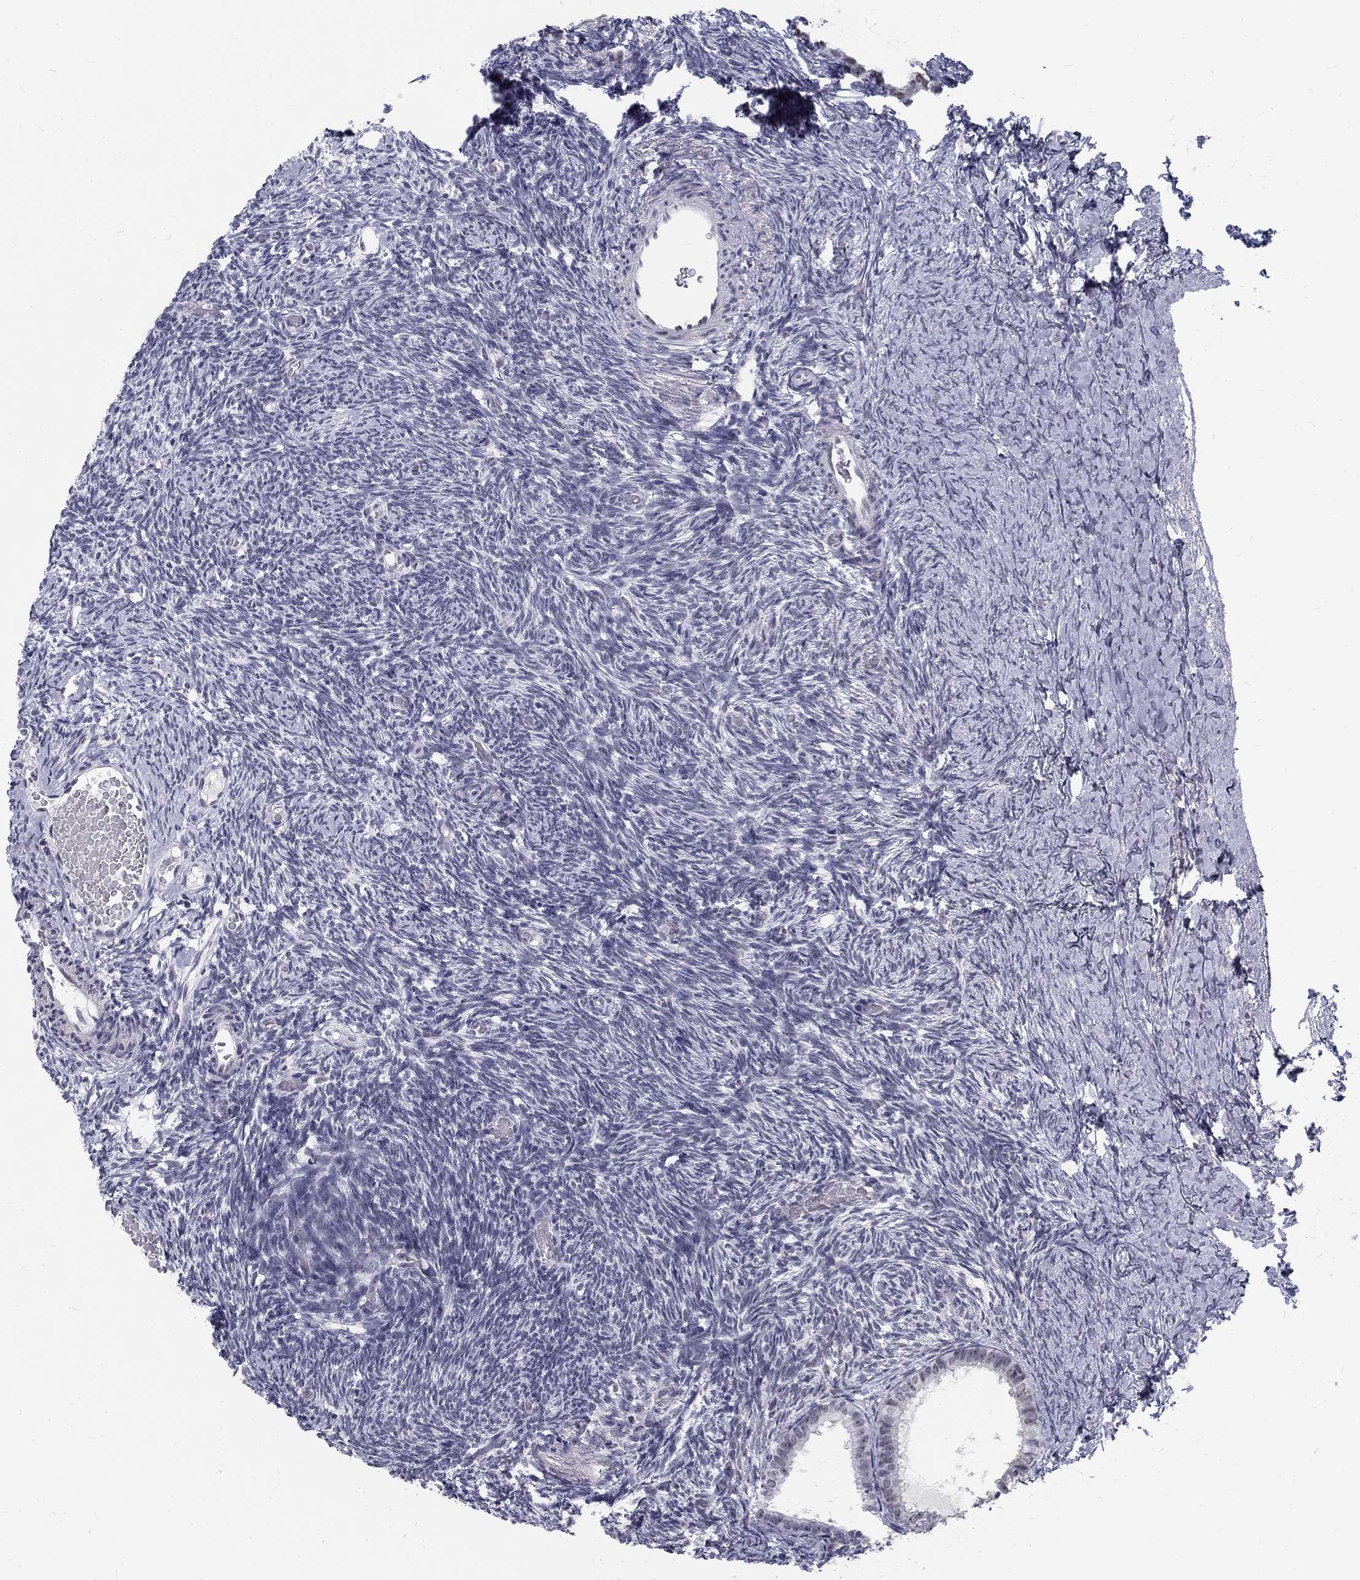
{"staining": {"intensity": "moderate", "quantity": "<25%", "location": "nuclear"}, "tissue": "ovary", "cell_type": "Follicle cells", "image_type": "normal", "snomed": [{"axis": "morphology", "description": "Normal tissue, NOS"}, {"axis": "topography", "description": "Ovary"}], "caption": "Immunohistochemical staining of benign human ovary demonstrates <25% levels of moderate nuclear protein positivity in approximately <25% of follicle cells.", "gene": "SNORC", "patient": {"sex": "female", "age": 39}}